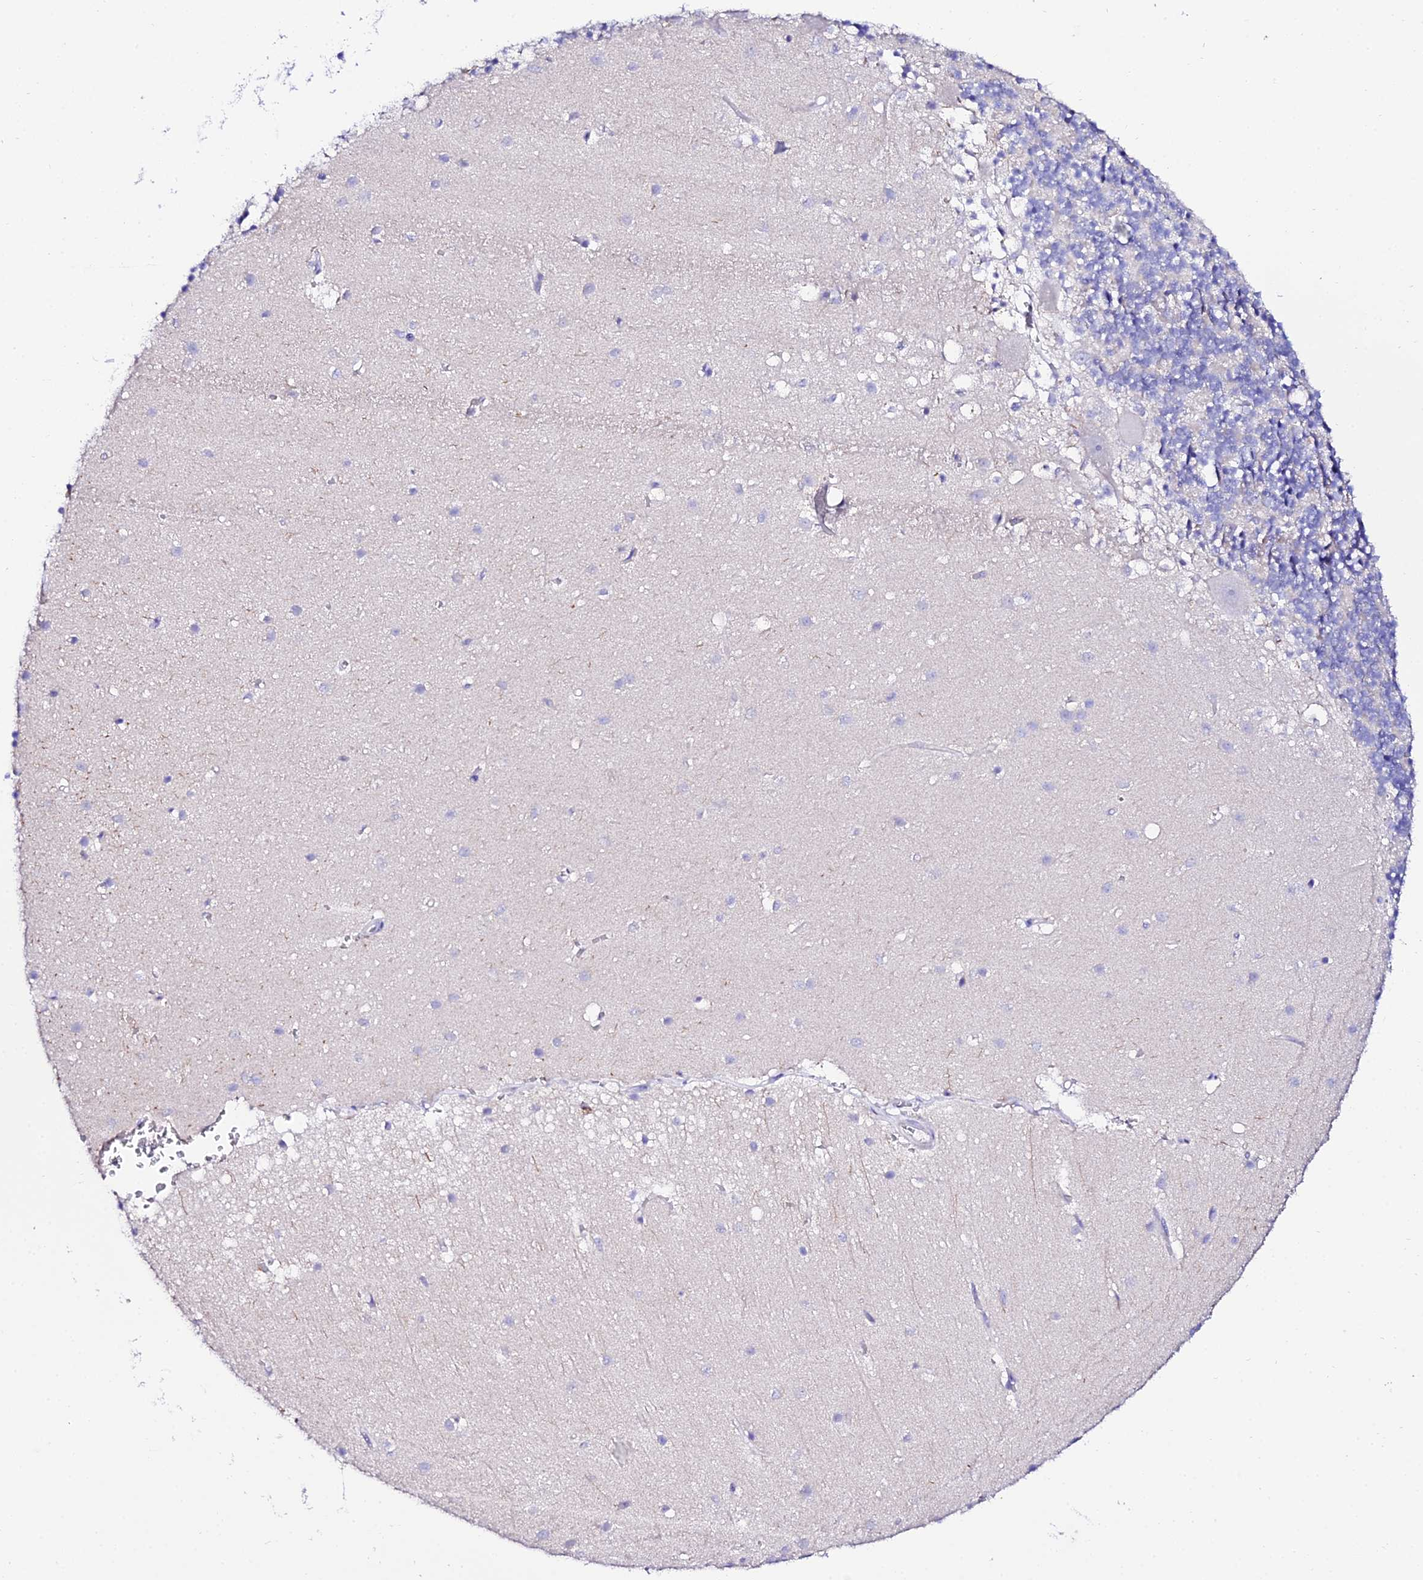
{"staining": {"intensity": "negative", "quantity": "none", "location": "none"}, "tissue": "cerebellum", "cell_type": "Cells in granular layer", "image_type": "normal", "snomed": [{"axis": "morphology", "description": "Normal tissue, NOS"}, {"axis": "topography", "description": "Cerebellum"}], "caption": "This photomicrograph is of benign cerebellum stained with IHC to label a protein in brown with the nuclei are counter-stained blue. There is no positivity in cells in granular layer.", "gene": "TMEM117", "patient": {"sex": "male", "age": 54}}